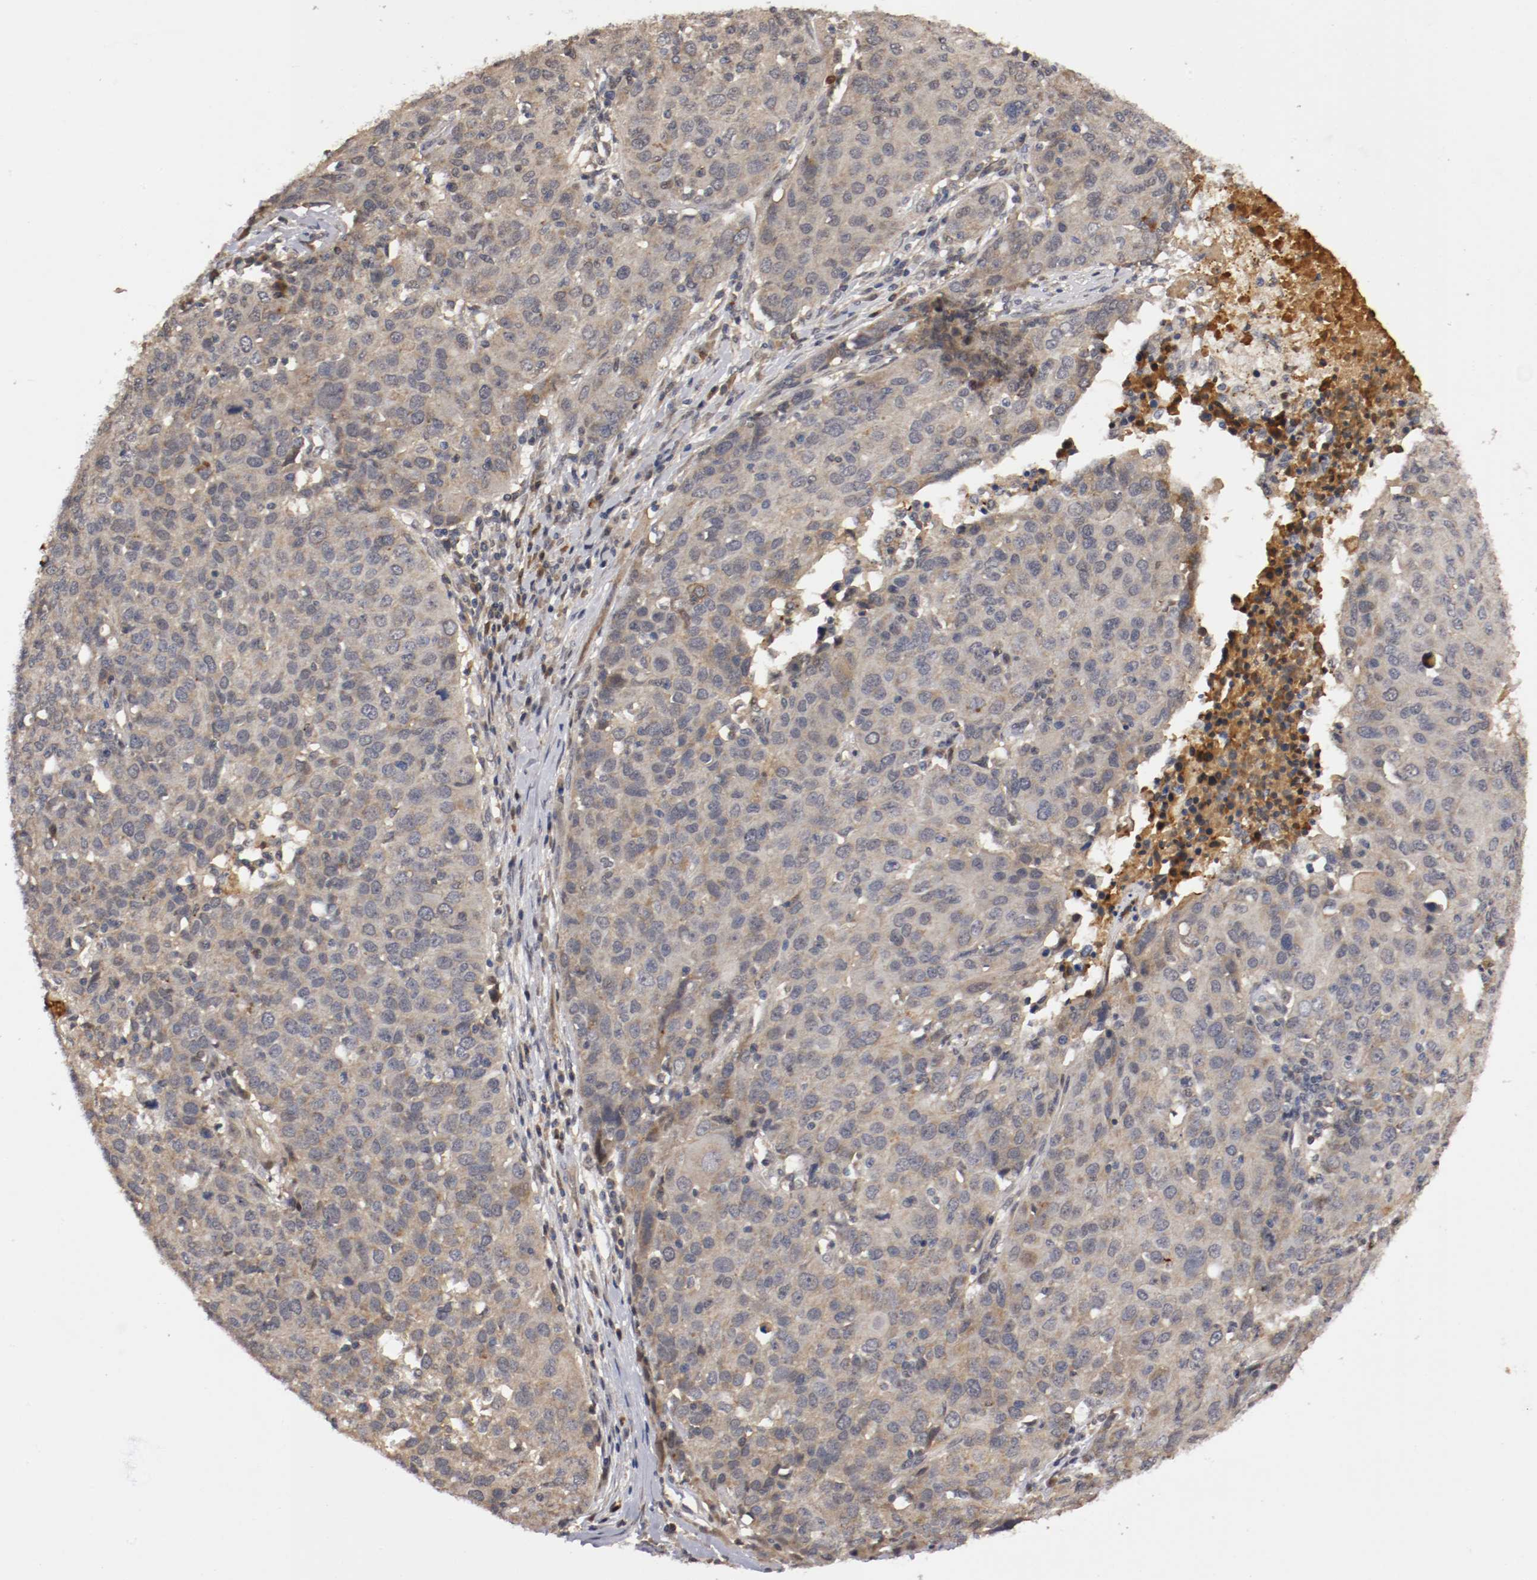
{"staining": {"intensity": "weak", "quantity": ">75%", "location": "cytoplasmic/membranous"}, "tissue": "ovarian cancer", "cell_type": "Tumor cells", "image_type": "cancer", "snomed": [{"axis": "morphology", "description": "Carcinoma, endometroid"}, {"axis": "topography", "description": "Ovary"}], "caption": "High-power microscopy captured an immunohistochemistry (IHC) image of ovarian cancer, revealing weak cytoplasmic/membranous positivity in approximately >75% of tumor cells. The protein of interest is shown in brown color, while the nuclei are stained blue.", "gene": "TNFRSF1B", "patient": {"sex": "female", "age": 50}}